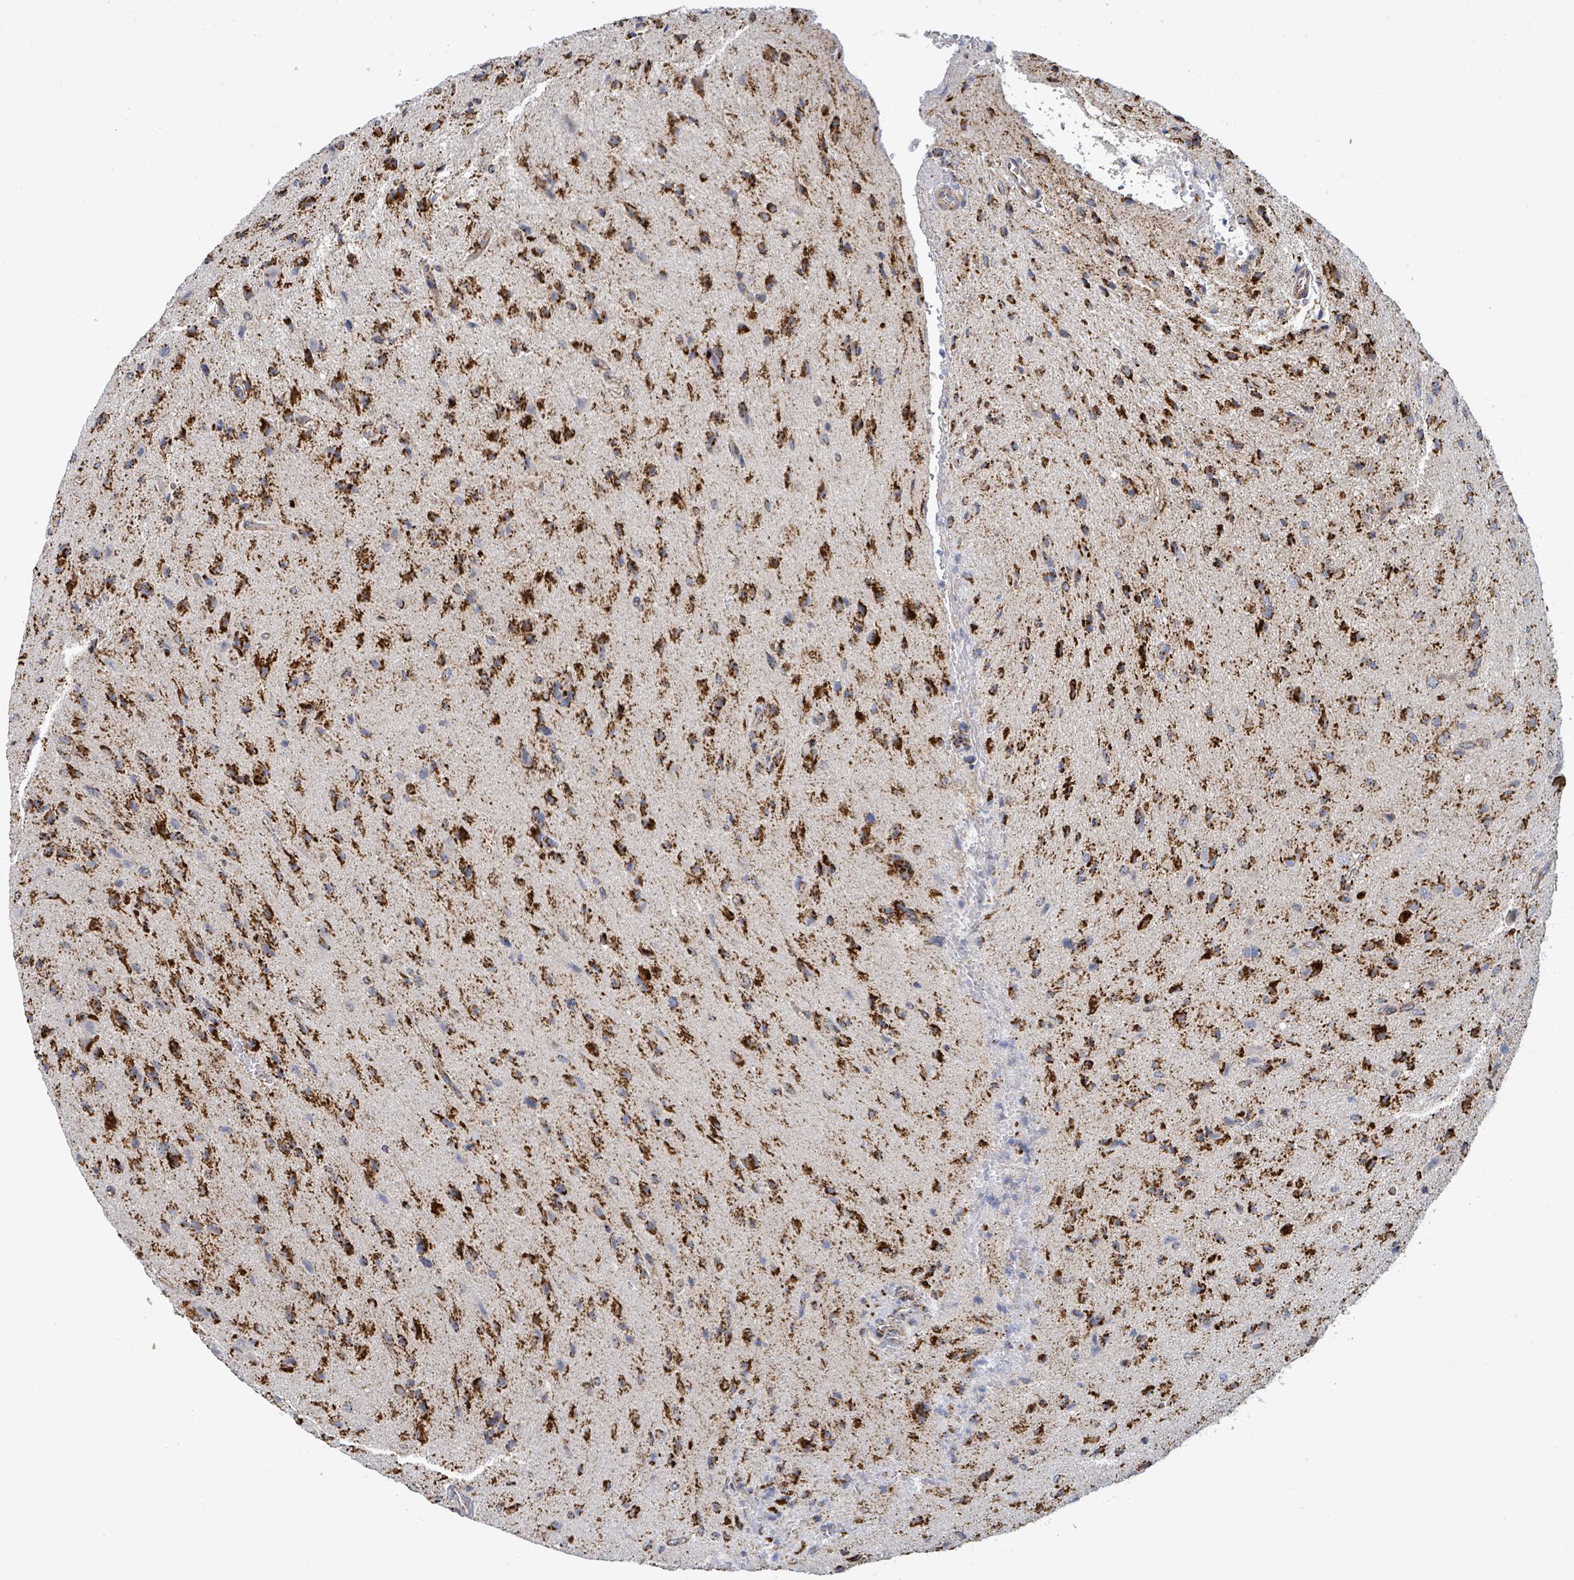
{"staining": {"intensity": "strong", "quantity": ">75%", "location": "cytoplasmic/membranous"}, "tissue": "glioma", "cell_type": "Tumor cells", "image_type": "cancer", "snomed": [{"axis": "morphology", "description": "Glioma, malignant, High grade"}, {"axis": "topography", "description": "Brain"}], "caption": "Immunohistochemistry image of malignant glioma (high-grade) stained for a protein (brown), which shows high levels of strong cytoplasmic/membranous positivity in approximately >75% of tumor cells.", "gene": "SUCLG2", "patient": {"sex": "male", "age": 36}}